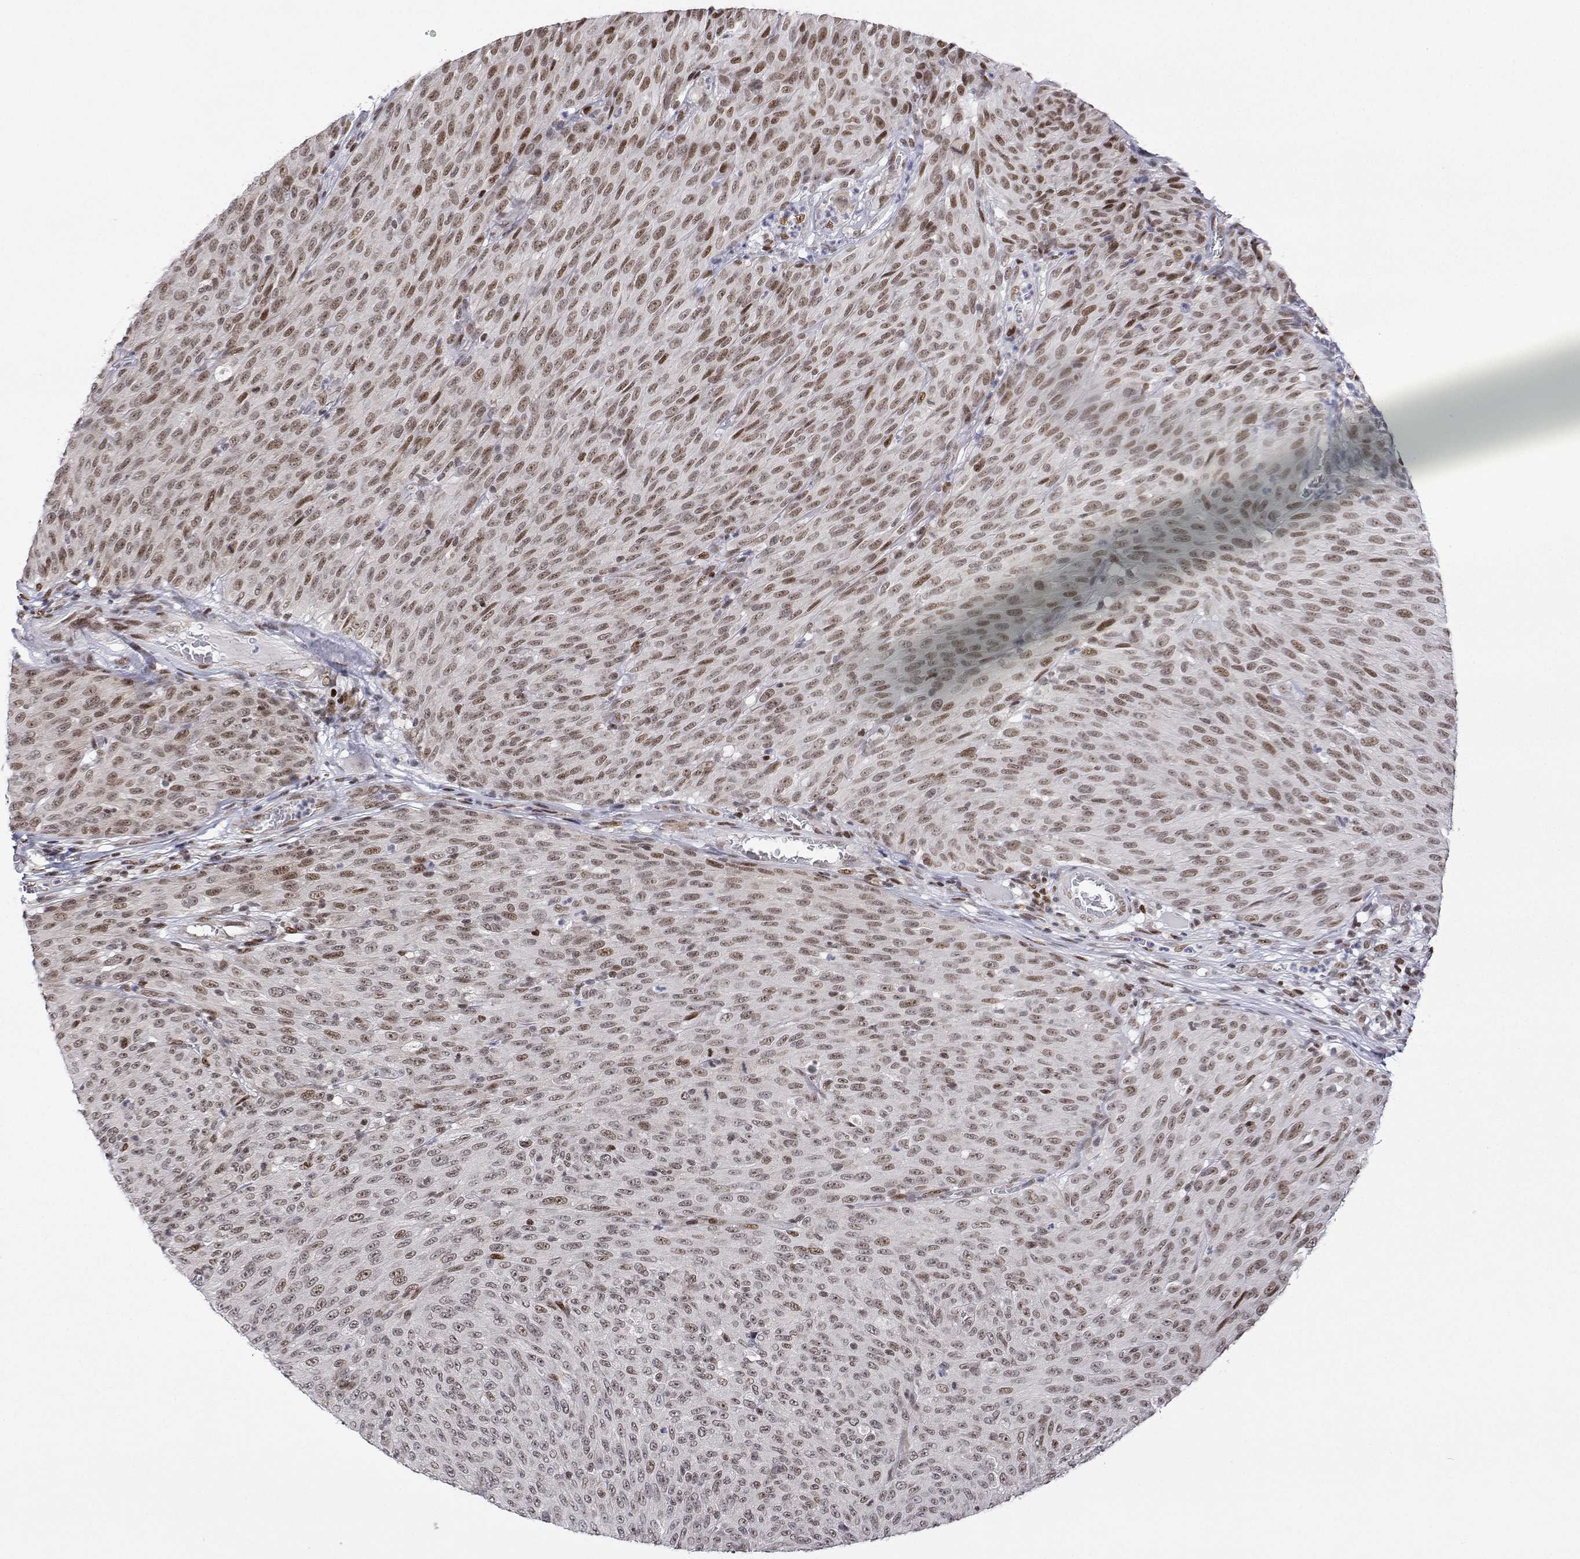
{"staining": {"intensity": "moderate", "quantity": ">75%", "location": "nuclear"}, "tissue": "melanoma", "cell_type": "Tumor cells", "image_type": "cancer", "snomed": [{"axis": "morphology", "description": "Malignant melanoma, NOS"}, {"axis": "topography", "description": "Skin"}], "caption": "Immunohistochemistry (IHC) of human melanoma shows medium levels of moderate nuclear positivity in approximately >75% of tumor cells.", "gene": "XPC", "patient": {"sex": "male", "age": 85}}